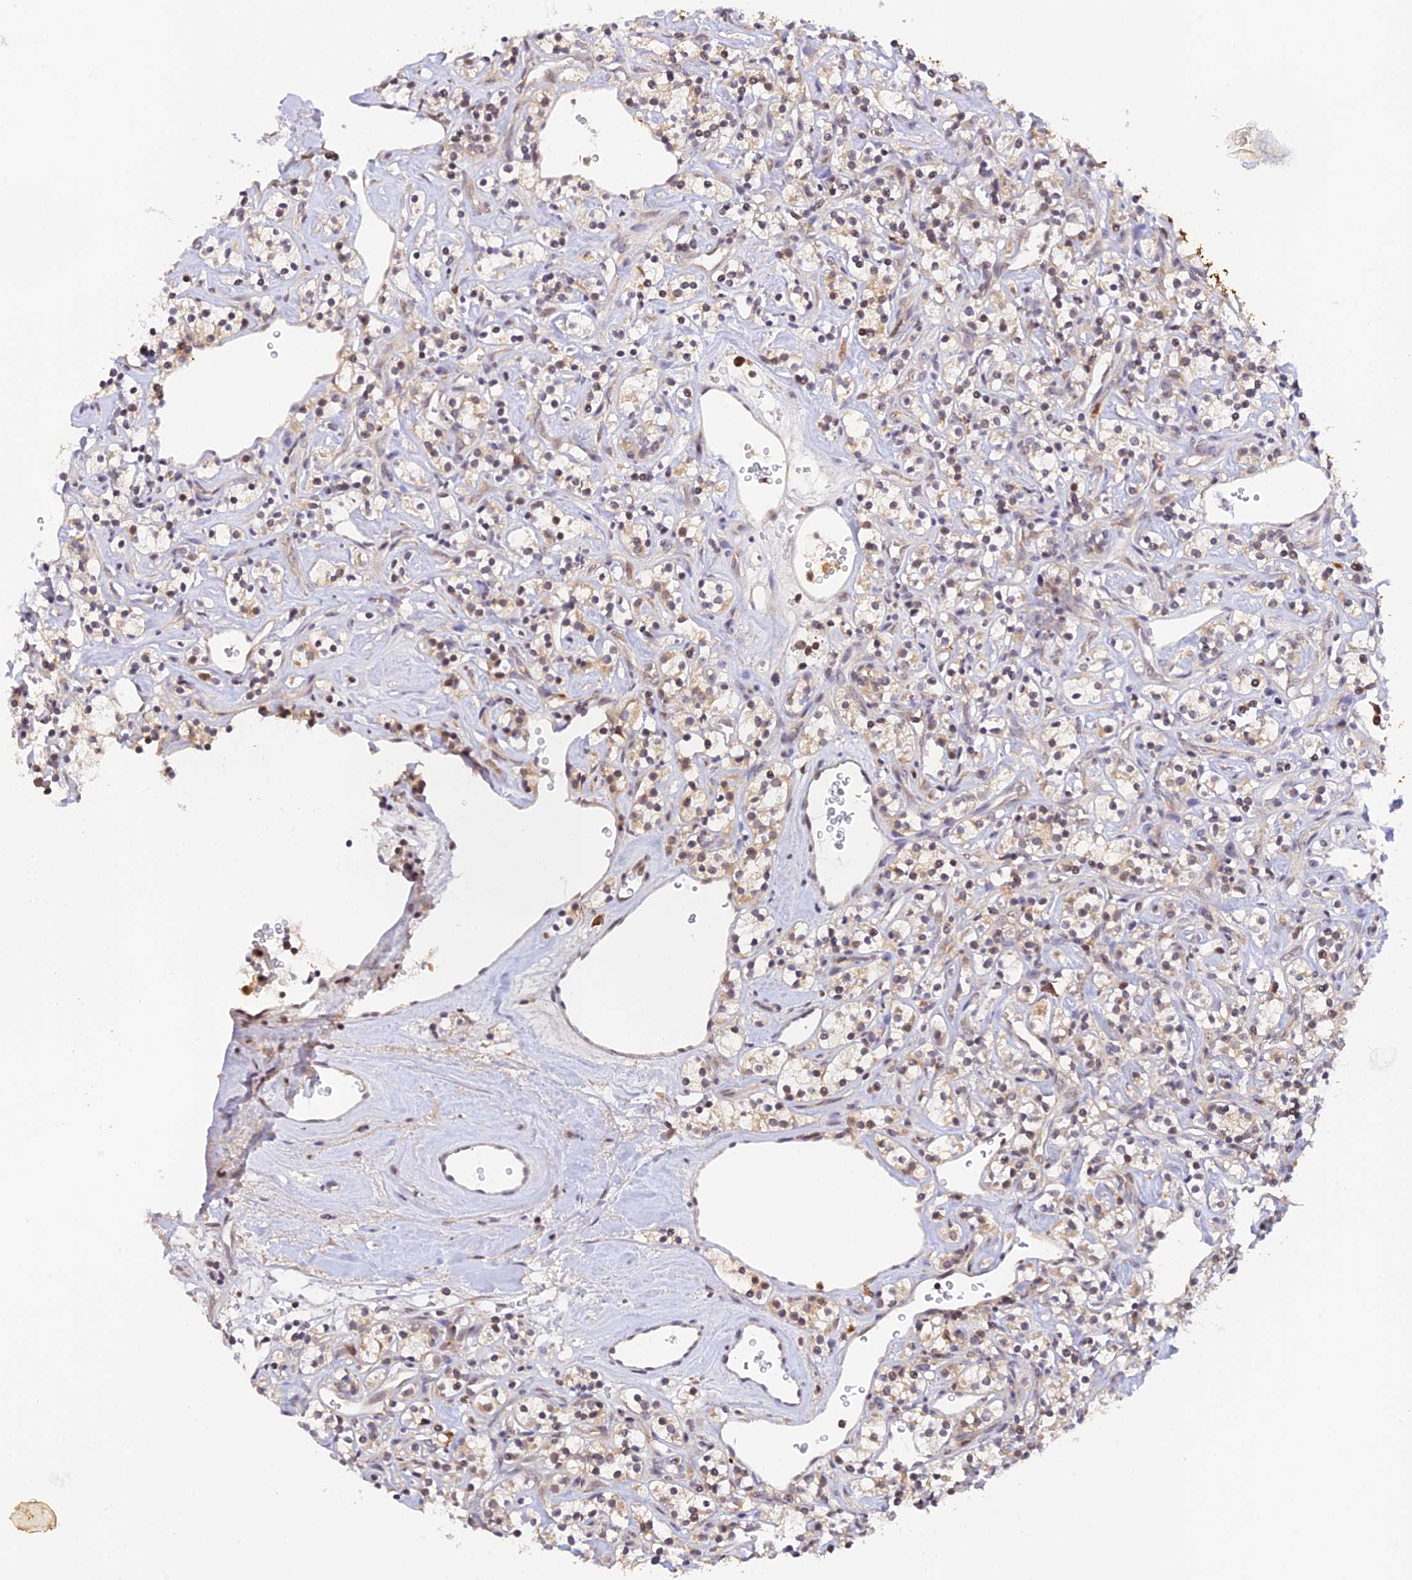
{"staining": {"intensity": "weak", "quantity": "<25%", "location": "cytoplasmic/membranous"}, "tissue": "renal cancer", "cell_type": "Tumor cells", "image_type": "cancer", "snomed": [{"axis": "morphology", "description": "Adenocarcinoma, NOS"}, {"axis": "topography", "description": "Kidney"}], "caption": "Immunohistochemical staining of renal adenocarcinoma reveals no significant expression in tumor cells.", "gene": "PEX16", "patient": {"sex": "male", "age": 77}}